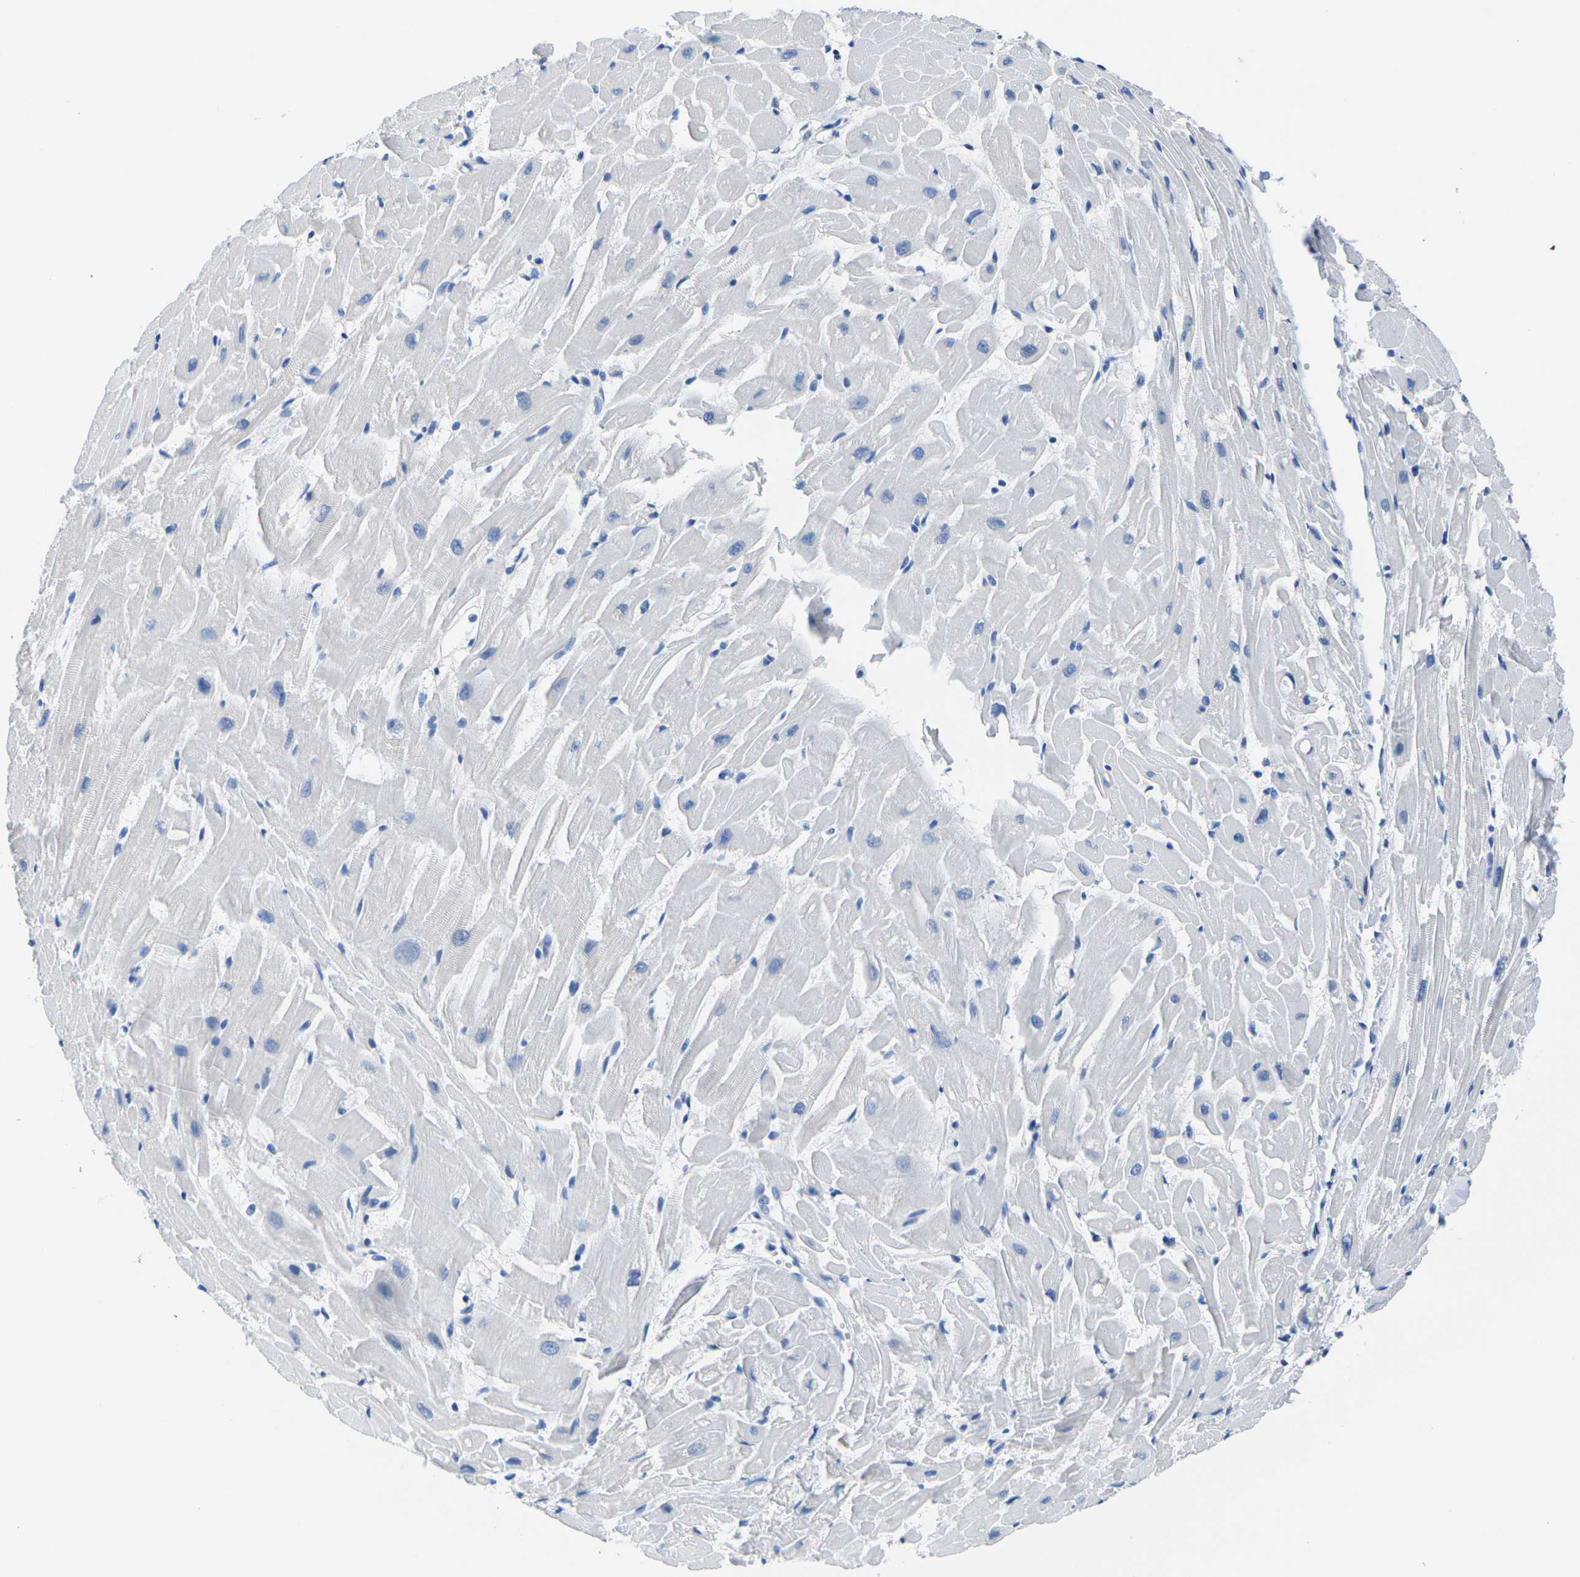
{"staining": {"intensity": "negative", "quantity": "none", "location": "none"}, "tissue": "heart muscle", "cell_type": "Cardiomyocytes", "image_type": "normal", "snomed": [{"axis": "morphology", "description": "Normal tissue, NOS"}, {"axis": "topography", "description": "Heart"}], "caption": "This is a photomicrograph of immunohistochemistry staining of benign heart muscle, which shows no staining in cardiomyocytes. (IHC, brightfield microscopy, high magnification).", "gene": "CNN1", "patient": {"sex": "female", "age": 19}}